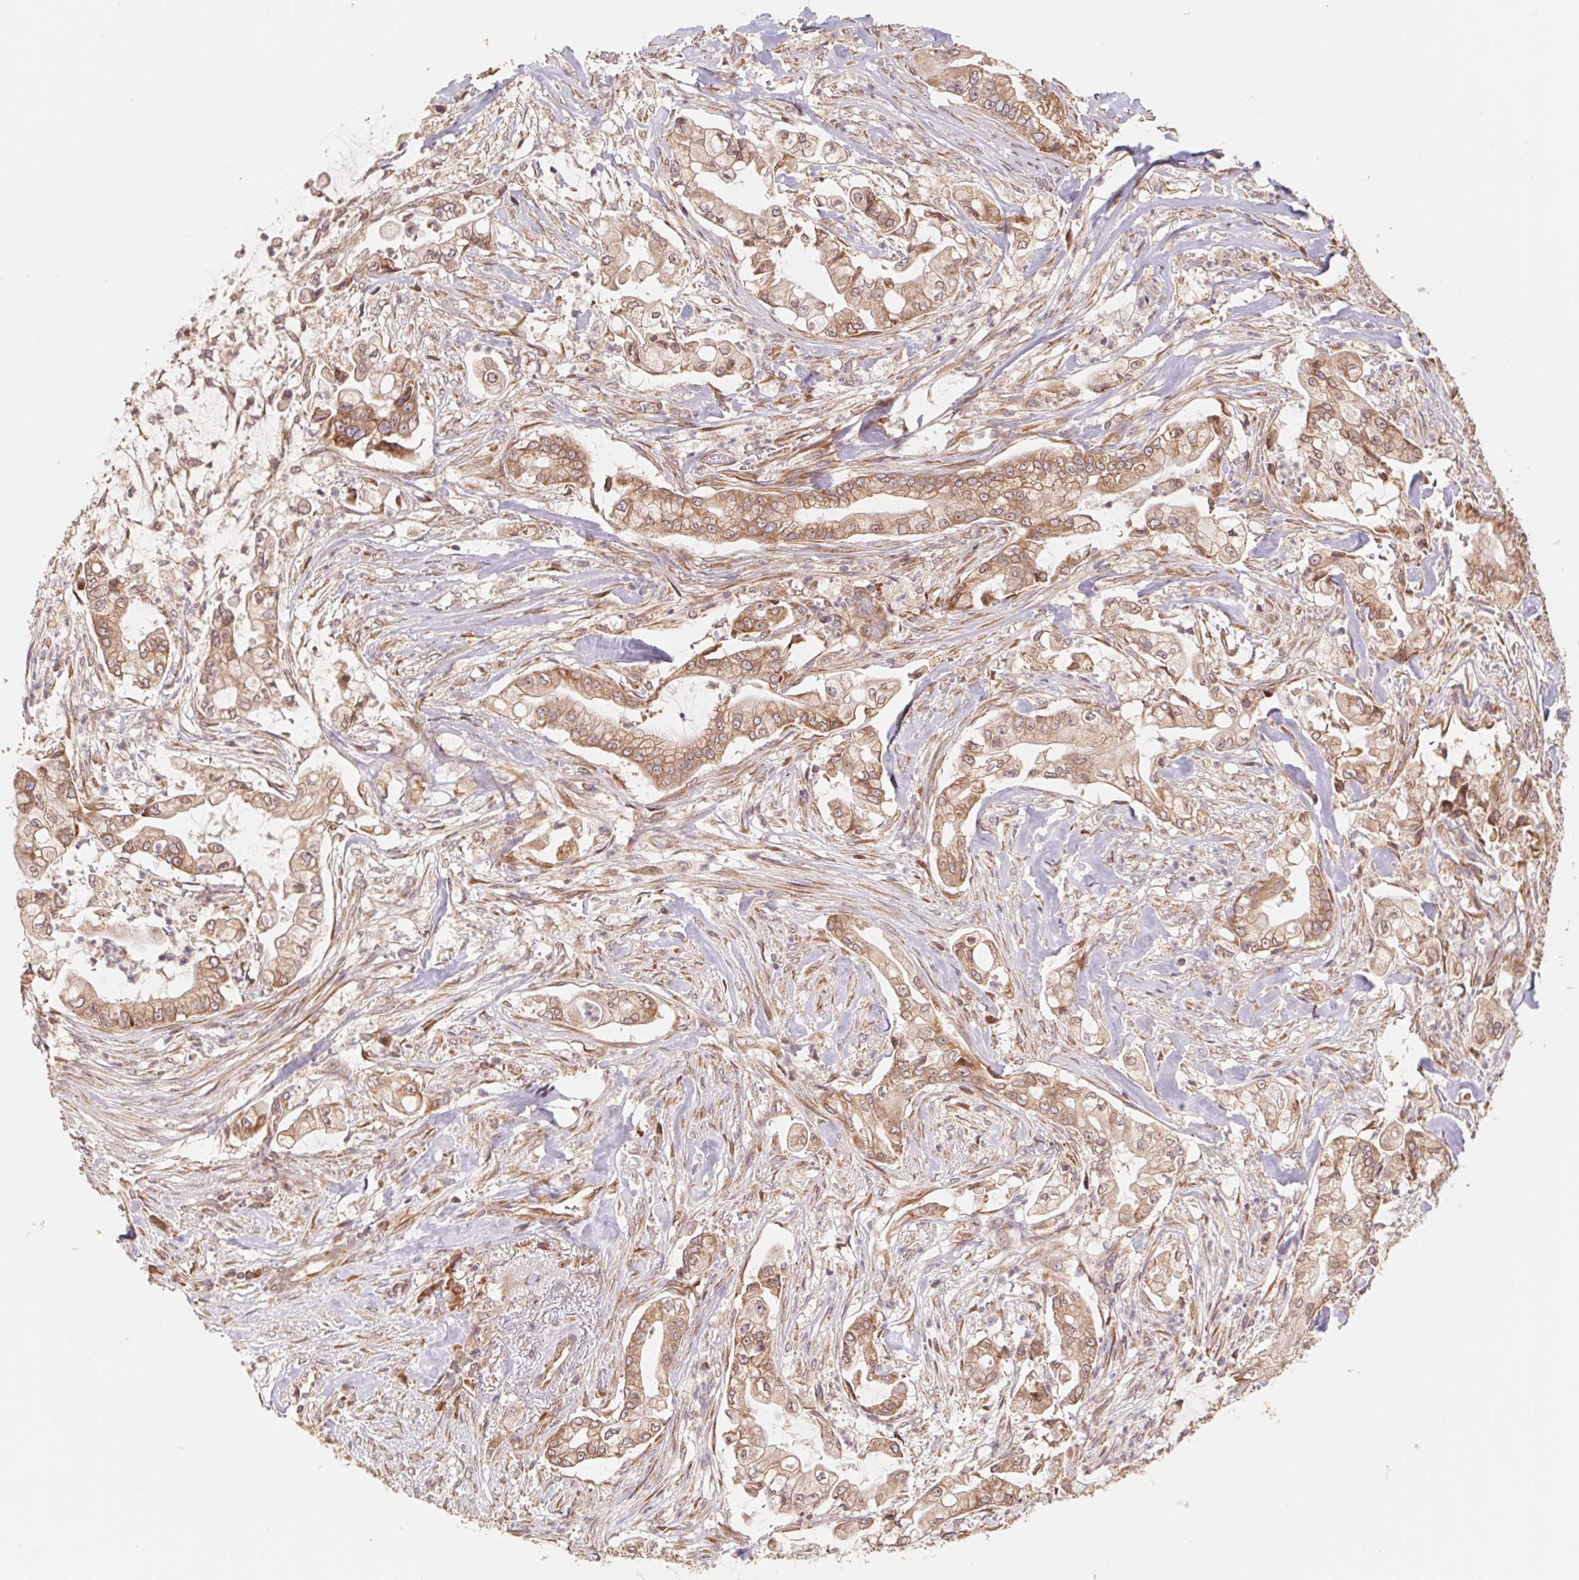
{"staining": {"intensity": "moderate", "quantity": ">75%", "location": "cytoplasmic/membranous"}, "tissue": "pancreatic cancer", "cell_type": "Tumor cells", "image_type": "cancer", "snomed": [{"axis": "morphology", "description": "Adenocarcinoma, NOS"}, {"axis": "topography", "description": "Pancreas"}], "caption": "Pancreatic adenocarcinoma stained with a brown dye shows moderate cytoplasmic/membranous positive expression in about >75% of tumor cells.", "gene": "RPL27A", "patient": {"sex": "female", "age": 69}}